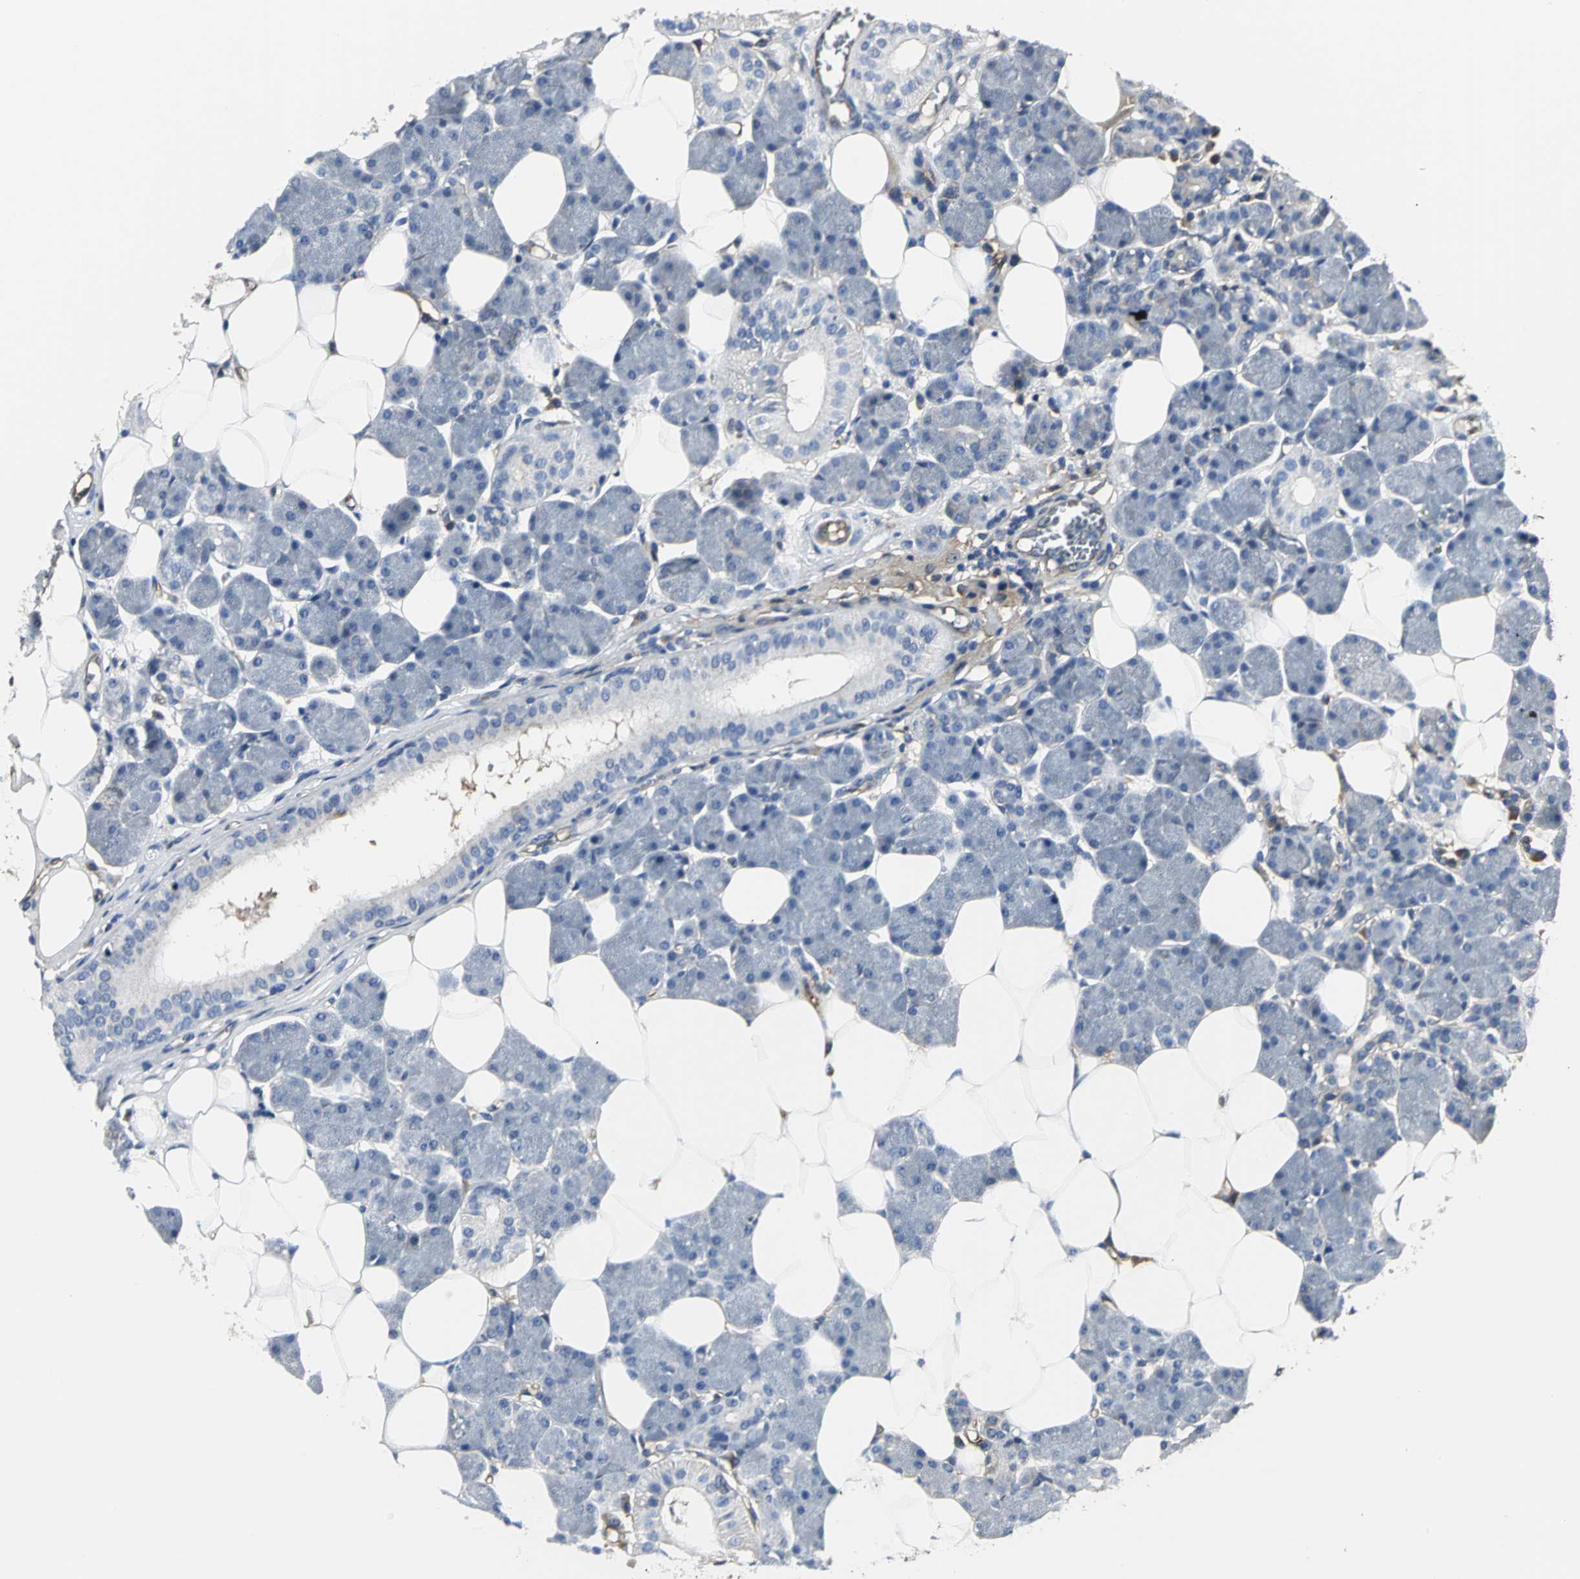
{"staining": {"intensity": "moderate", "quantity": "<25%", "location": "cytoplasmic/membranous"}, "tissue": "salivary gland", "cell_type": "Glandular cells", "image_type": "normal", "snomed": [{"axis": "morphology", "description": "Normal tissue, NOS"}, {"axis": "morphology", "description": "Adenoma, NOS"}, {"axis": "topography", "description": "Salivary gland"}], "caption": "This image demonstrates immunohistochemistry (IHC) staining of normal salivary gland, with low moderate cytoplasmic/membranous staining in approximately <25% of glandular cells.", "gene": "CHRNB1", "patient": {"sex": "female", "age": 32}}